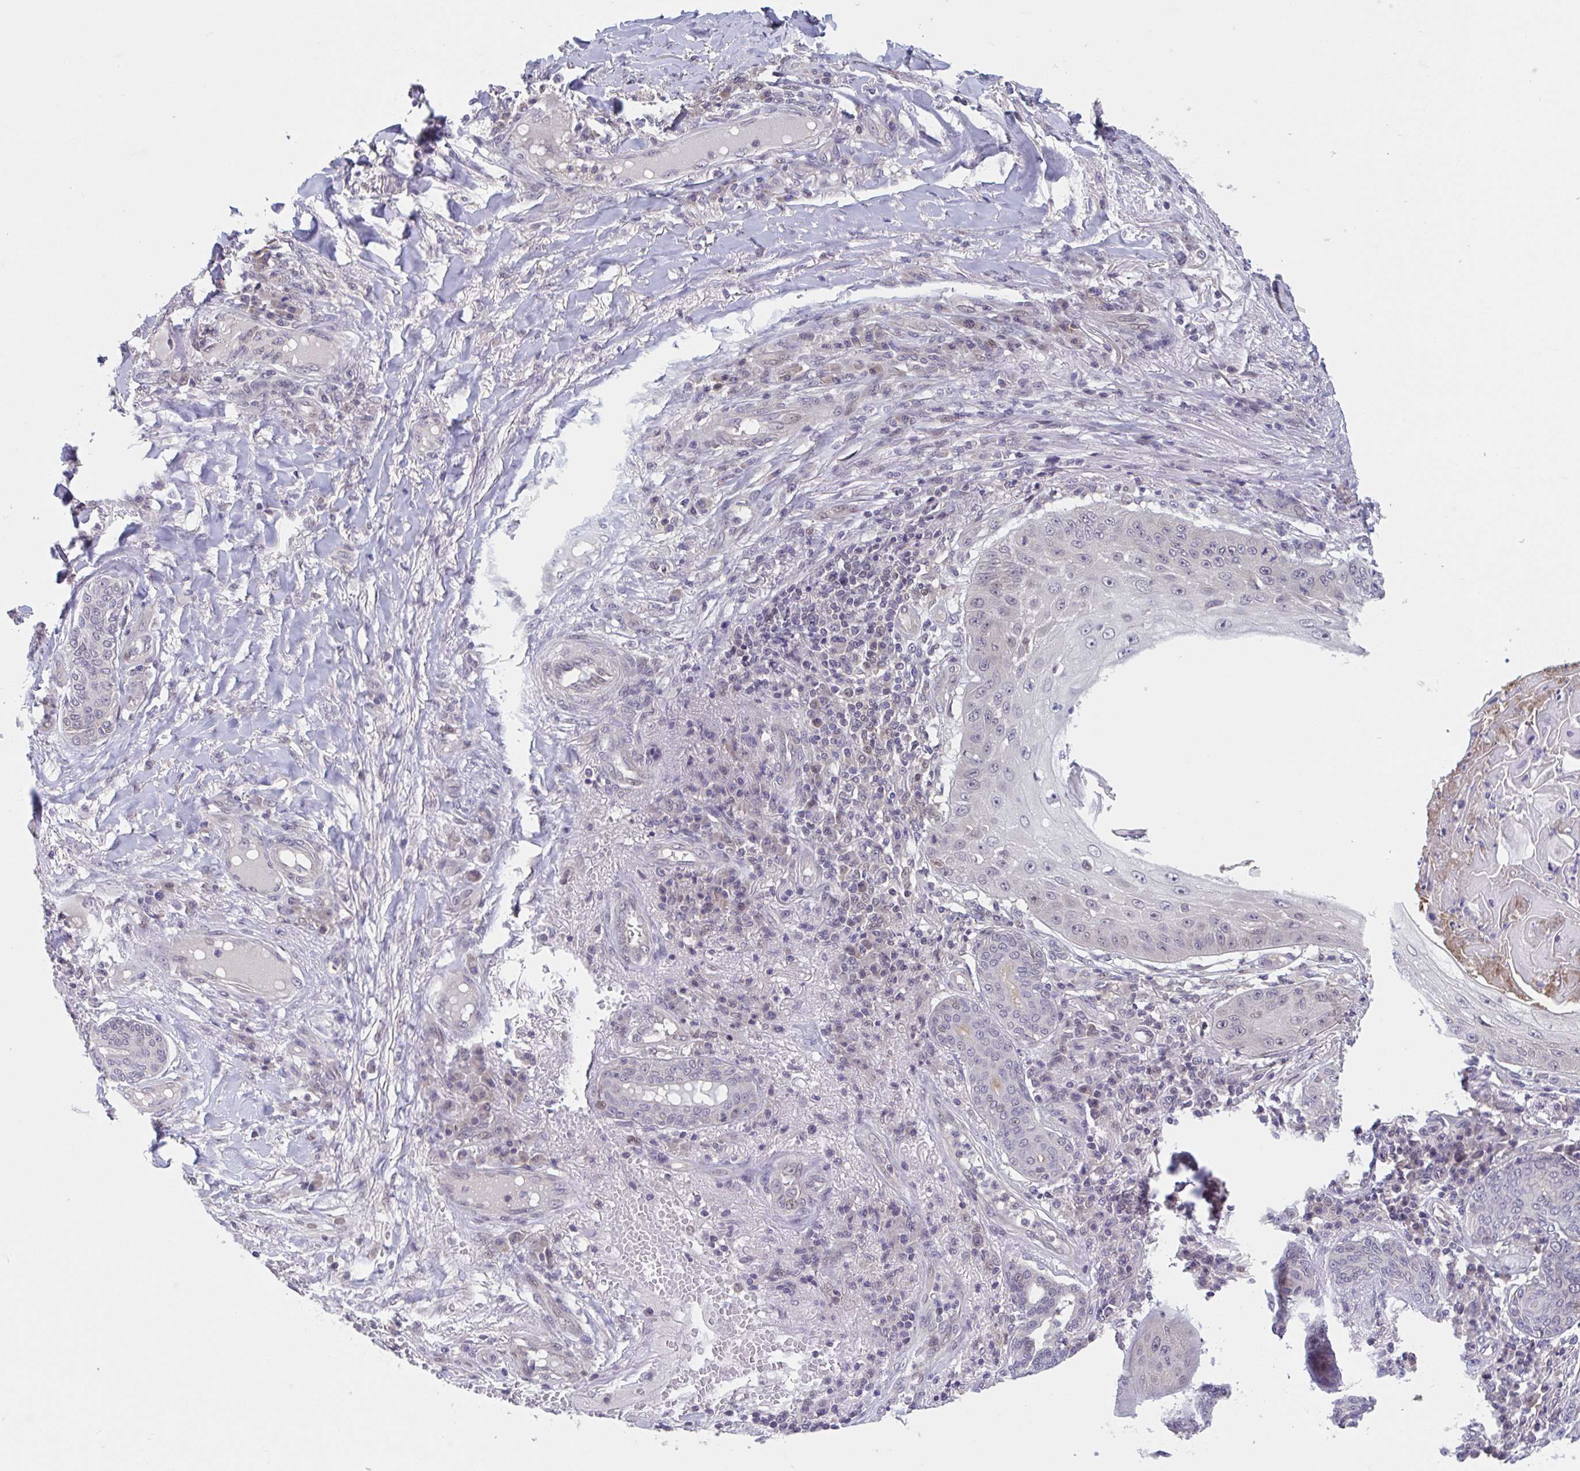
{"staining": {"intensity": "negative", "quantity": "none", "location": "none"}, "tissue": "skin cancer", "cell_type": "Tumor cells", "image_type": "cancer", "snomed": [{"axis": "morphology", "description": "Squamous cell carcinoma, NOS"}, {"axis": "topography", "description": "Skin"}], "caption": "An image of human skin cancer (squamous cell carcinoma) is negative for staining in tumor cells. (Stains: DAB IHC with hematoxylin counter stain, Microscopy: brightfield microscopy at high magnification).", "gene": "RIOK1", "patient": {"sex": "male", "age": 70}}